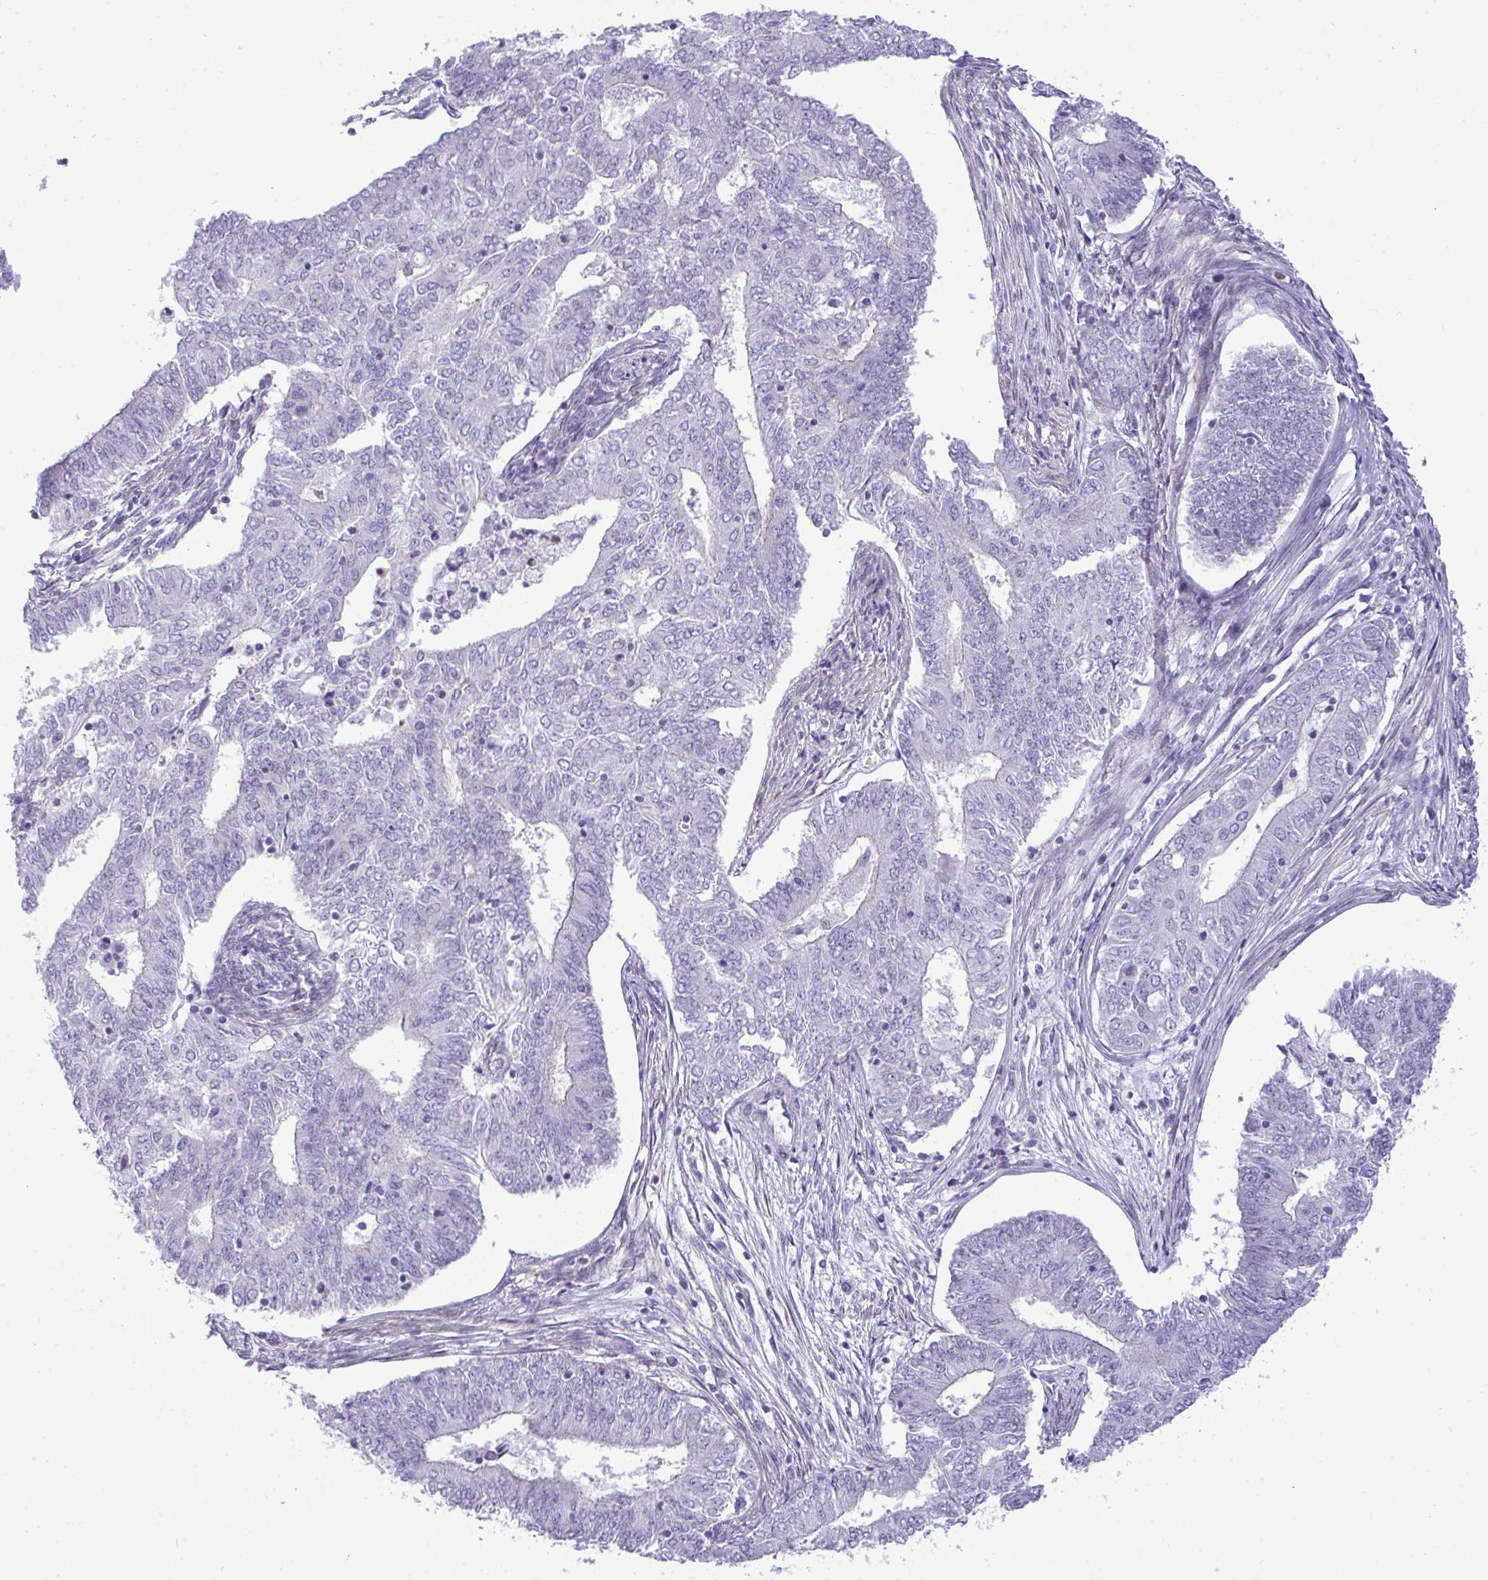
{"staining": {"intensity": "negative", "quantity": "none", "location": "none"}, "tissue": "endometrial cancer", "cell_type": "Tumor cells", "image_type": "cancer", "snomed": [{"axis": "morphology", "description": "Adenocarcinoma, NOS"}, {"axis": "topography", "description": "Endometrium"}], "caption": "Immunohistochemical staining of adenocarcinoma (endometrial) displays no significant expression in tumor cells.", "gene": "MYH10", "patient": {"sex": "female", "age": 62}}